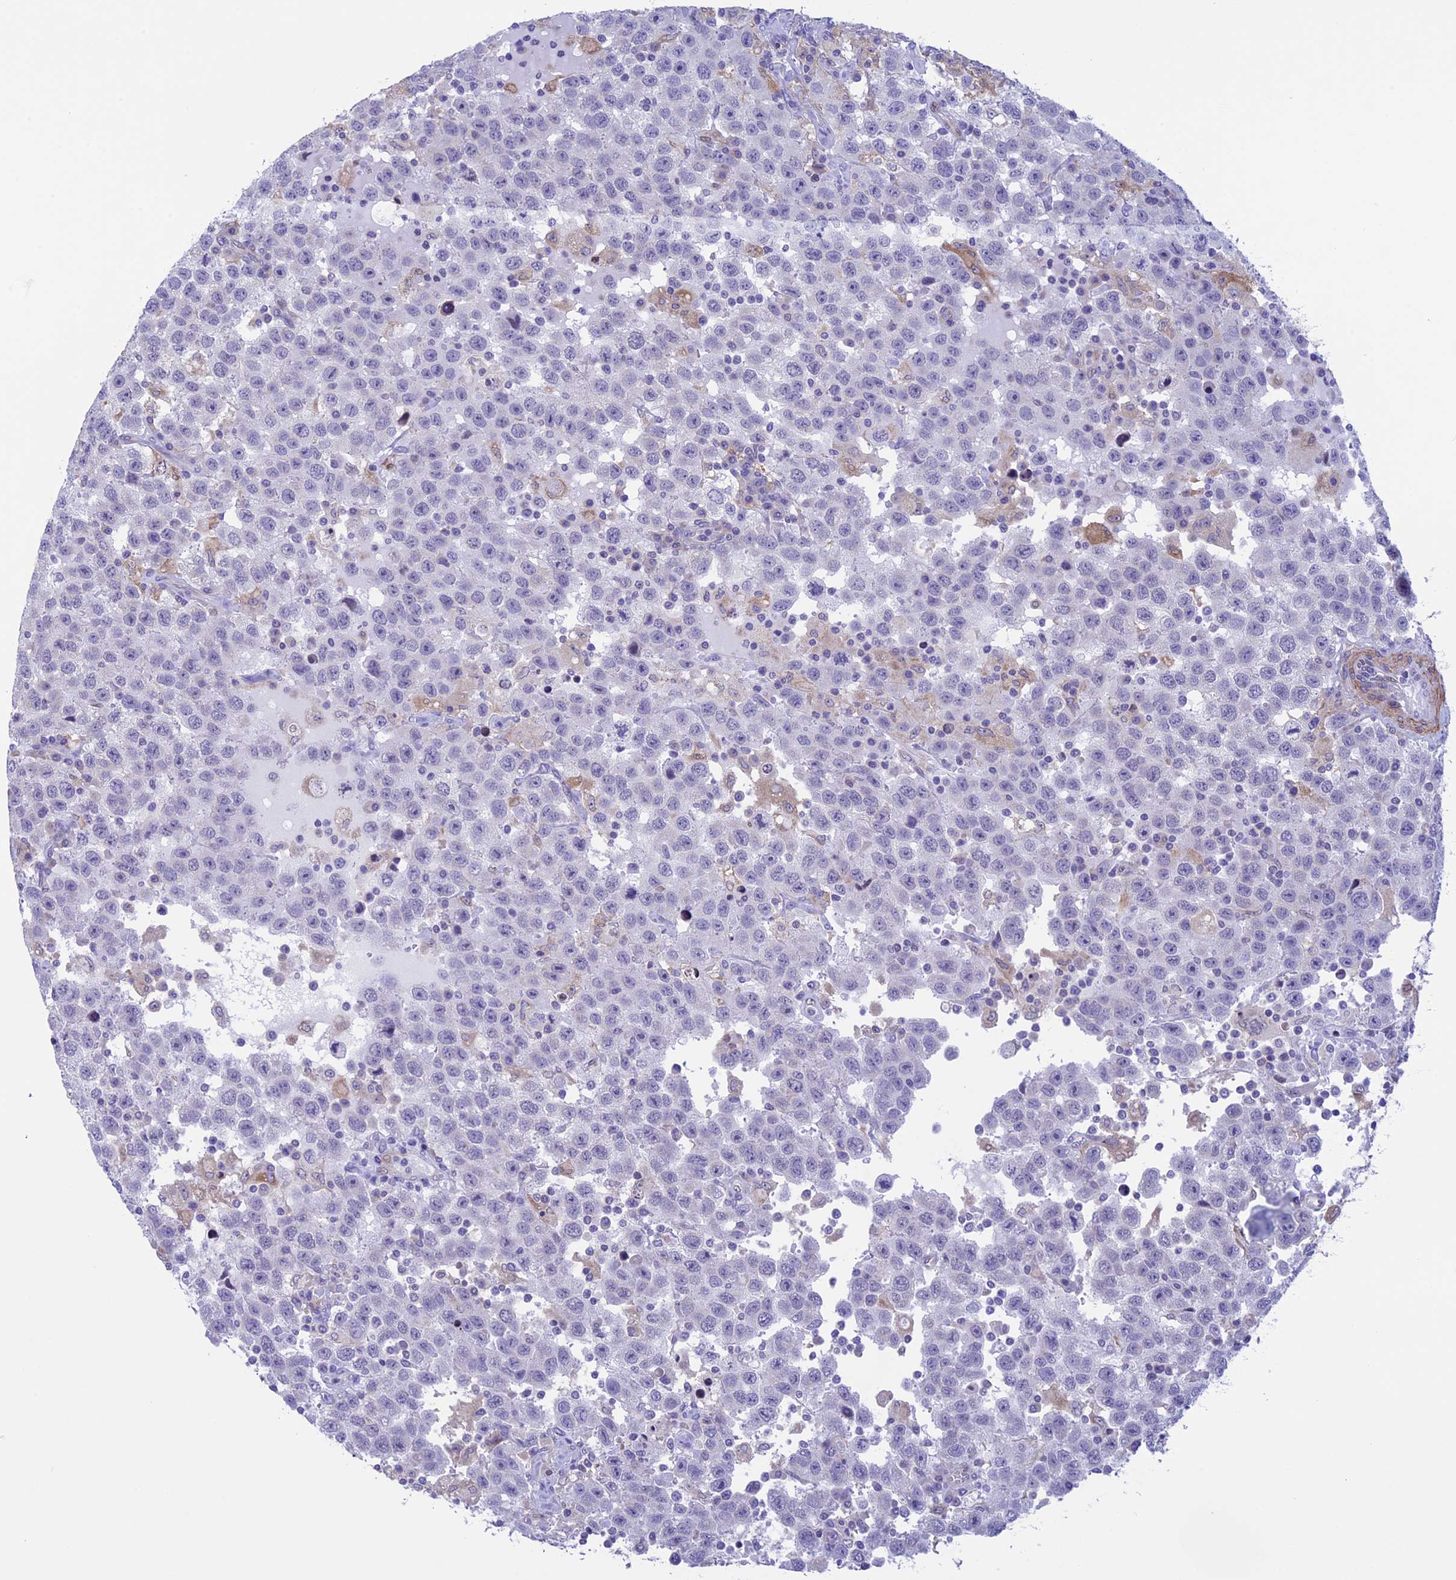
{"staining": {"intensity": "negative", "quantity": "none", "location": "none"}, "tissue": "testis cancer", "cell_type": "Tumor cells", "image_type": "cancer", "snomed": [{"axis": "morphology", "description": "Seminoma, NOS"}, {"axis": "topography", "description": "Testis"}], "caption": "This photomicrograph is of testis seminoma stained with IHC to label a protein in brown with the nuclei are counter-stained blue. There is no positivity in tumor cells. (Stains: DAB immunohistochemistry (IHC) with hematoxylin counter stain, Microscopy: brightfield microscopy at high magnification).", "gene": "IGSF6", "patient": {"sex": "male", "age": 41}}